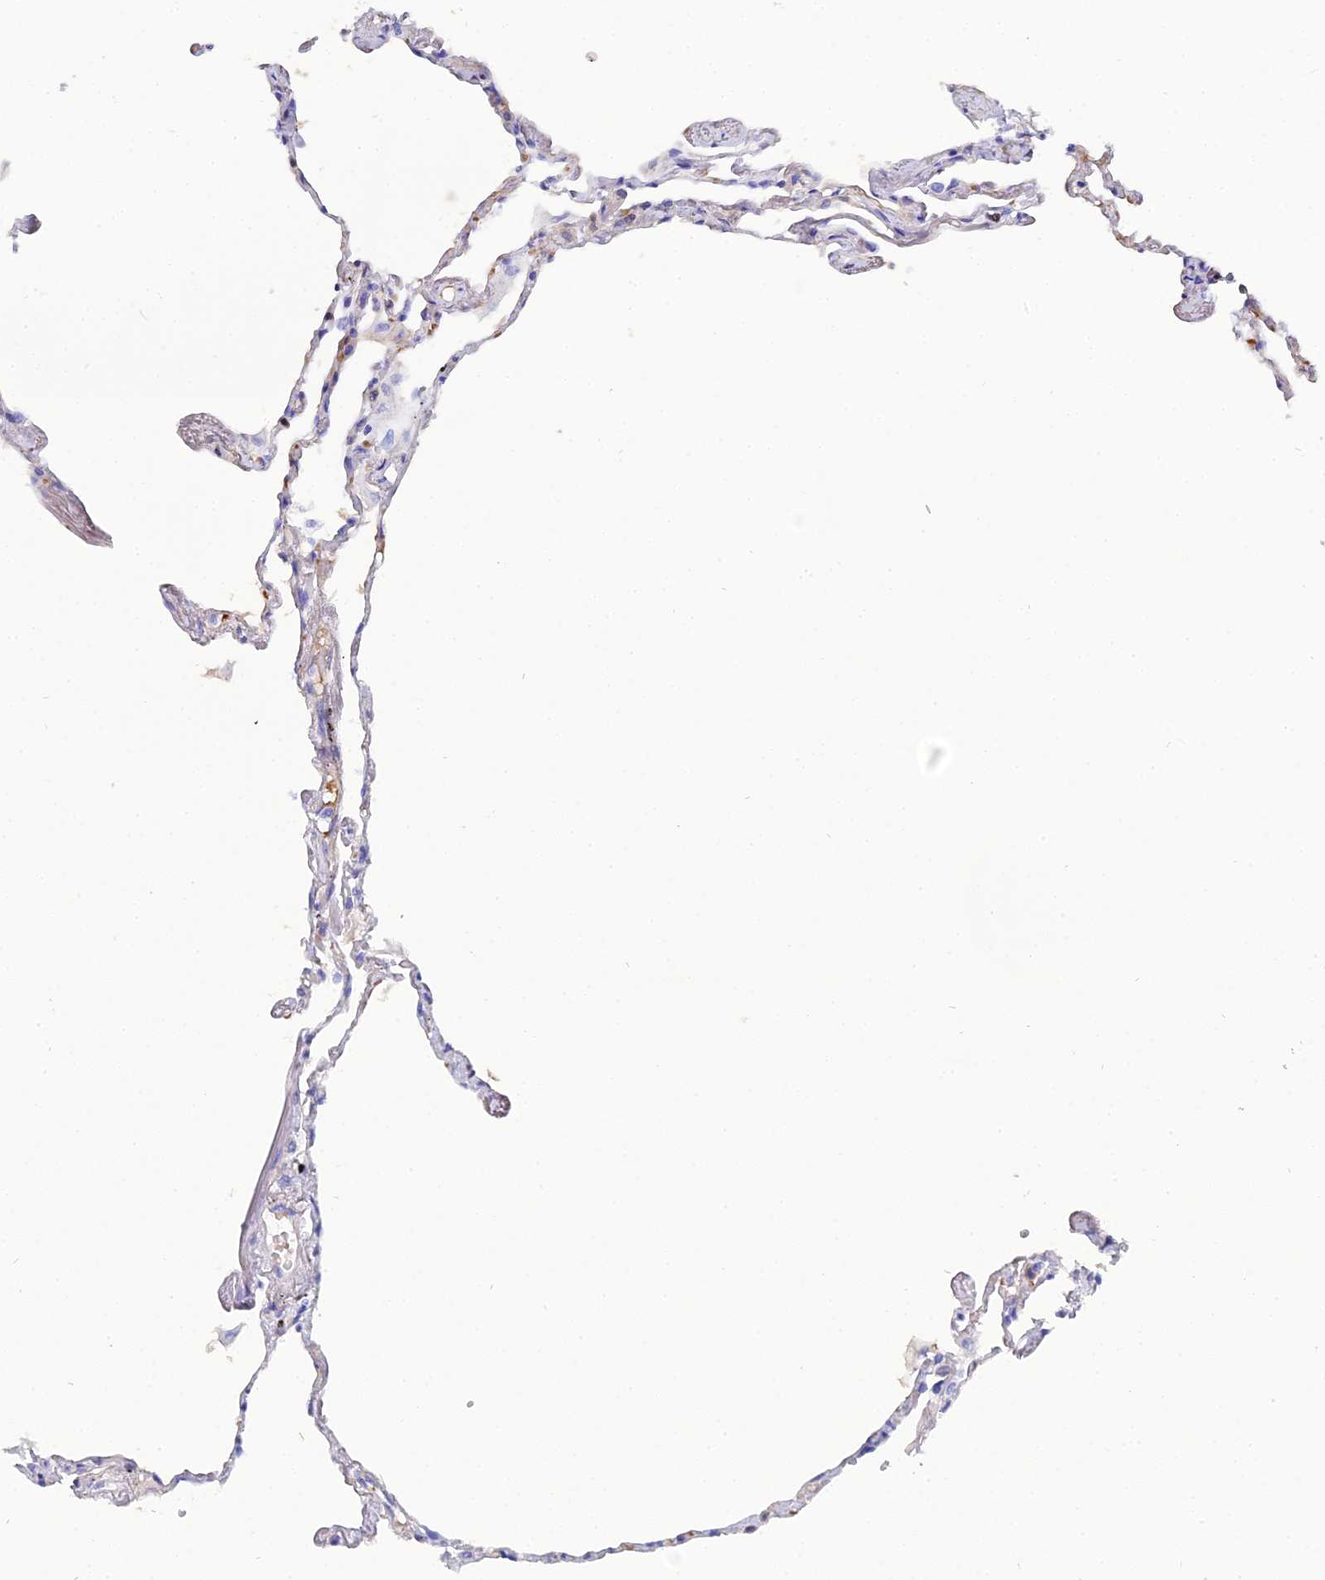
{"staining": {"intensity": "negative", "quantity": "none", "location": "none"}, "tissue": "lung", "cell_type": "Alveolar cells", "image_type": "normal", "snomed": [{"axis": "morphology", "description": "Normal tissue, NOS"}, {"axis": "topography", "description": "Lung"}], "caption": "The immunohistochemistry (IHC) micrograph has no significant expression in alveolar cells of lung.", "gene": "CELA3A", "patient": {"sex": "female", "age": 67}}